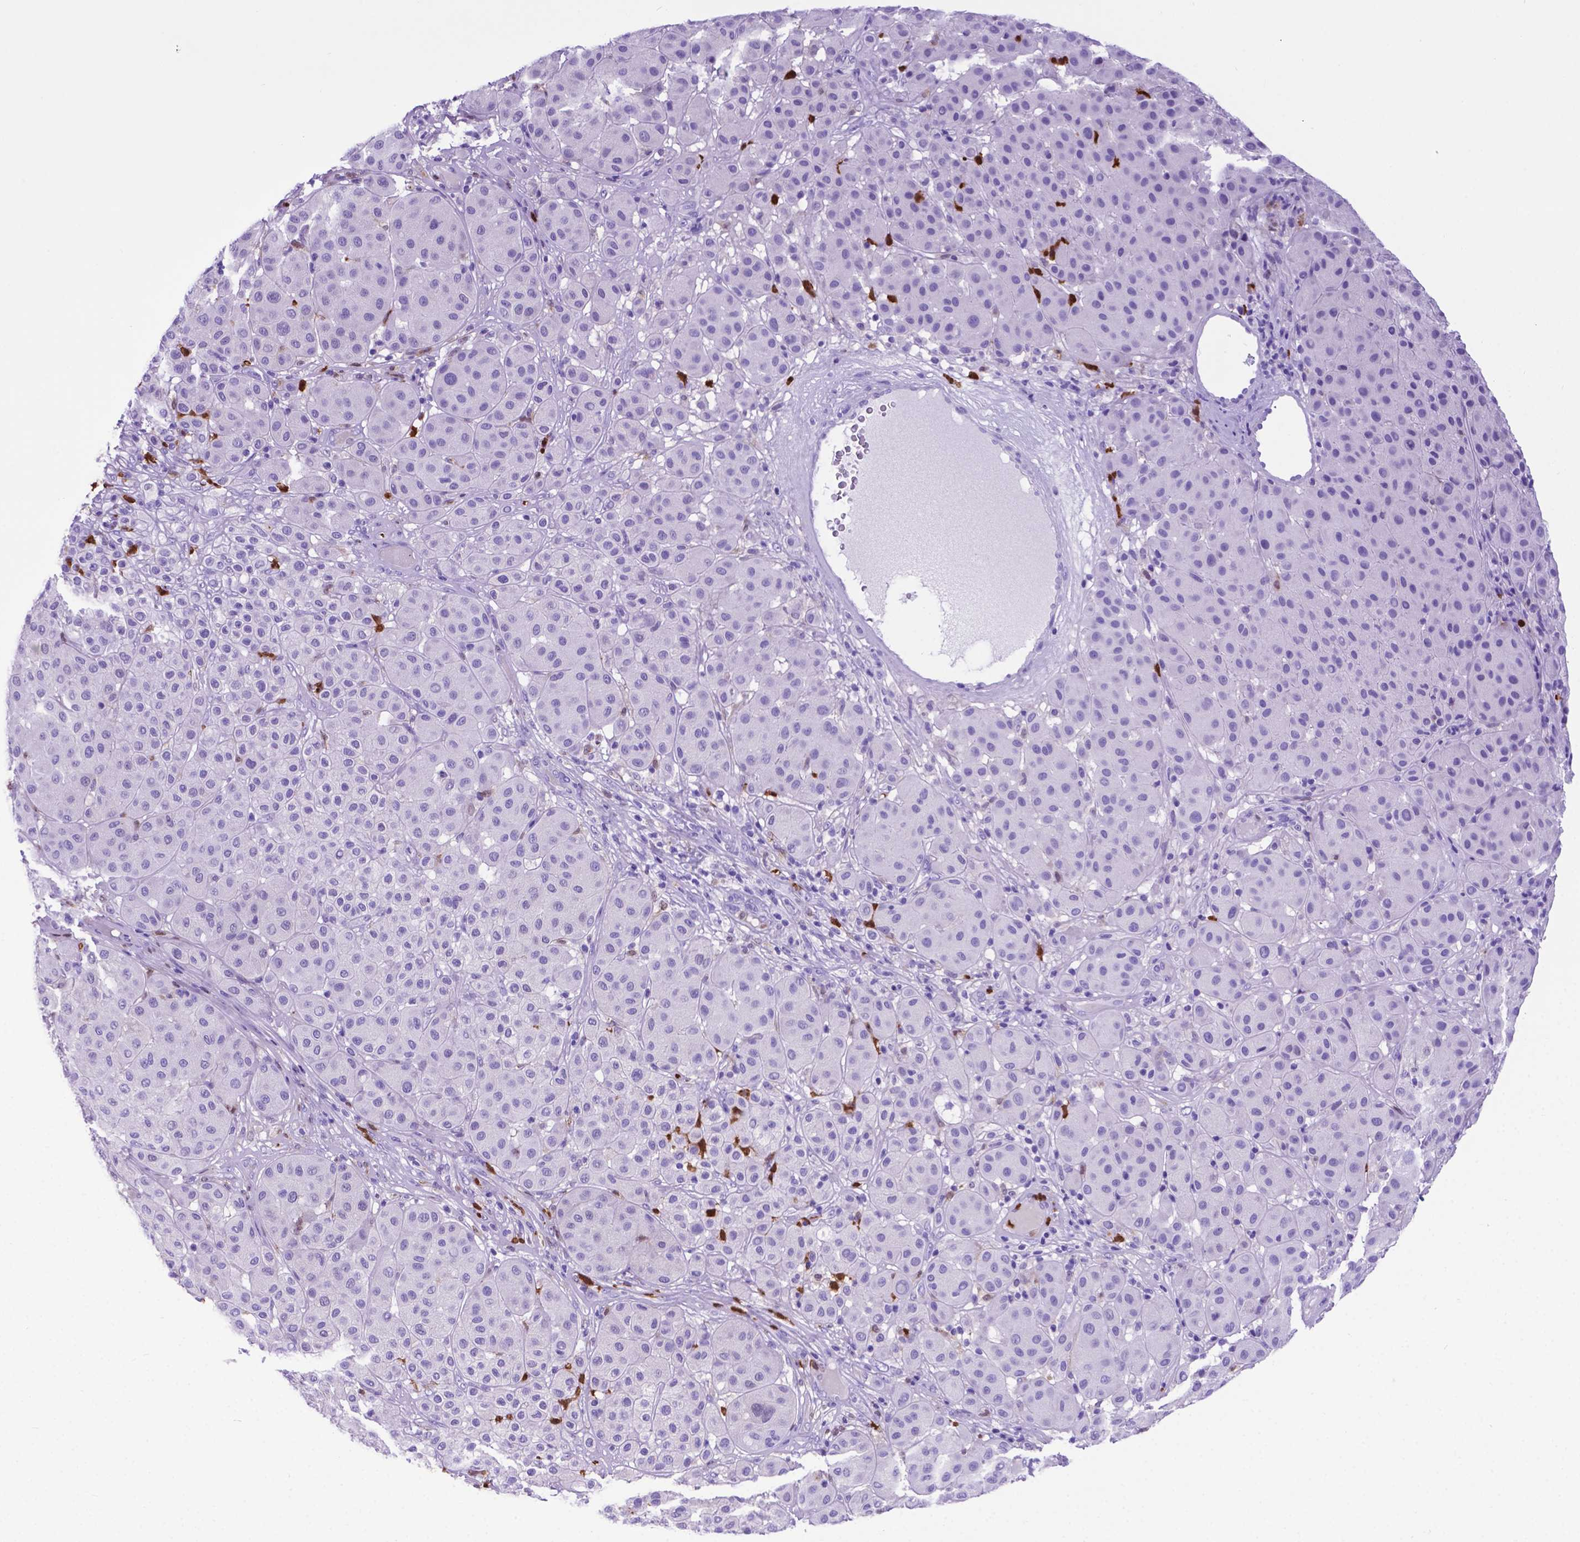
{"staining": {"intensity": "negative", "quantity": "none", "location": "none"}, "tissue": "melanoma", "cell_type": "Tumor cells", "image_type": "cancer", "snomed": [{"axis": "morphology", "description": "Malignant melanoma, Metastatic site"}, {"axis": "topography", "description": "Smooth muscle"}], "caption": "Immunohistochemistry (IHC) photomicrograph of malignant melanoma (metastatic site) stained for a protein (brown), which displays no positivity in tumor cells. (Stains: DAB (3,3'-diaminobenzidine) immunohistochemistry (IHC) with hematoxylin counter stain, Microscopy: brightfield microscopy at high magnification).", "gene": "LZTR1", "patient": {"sex": "male", "age": 41}}